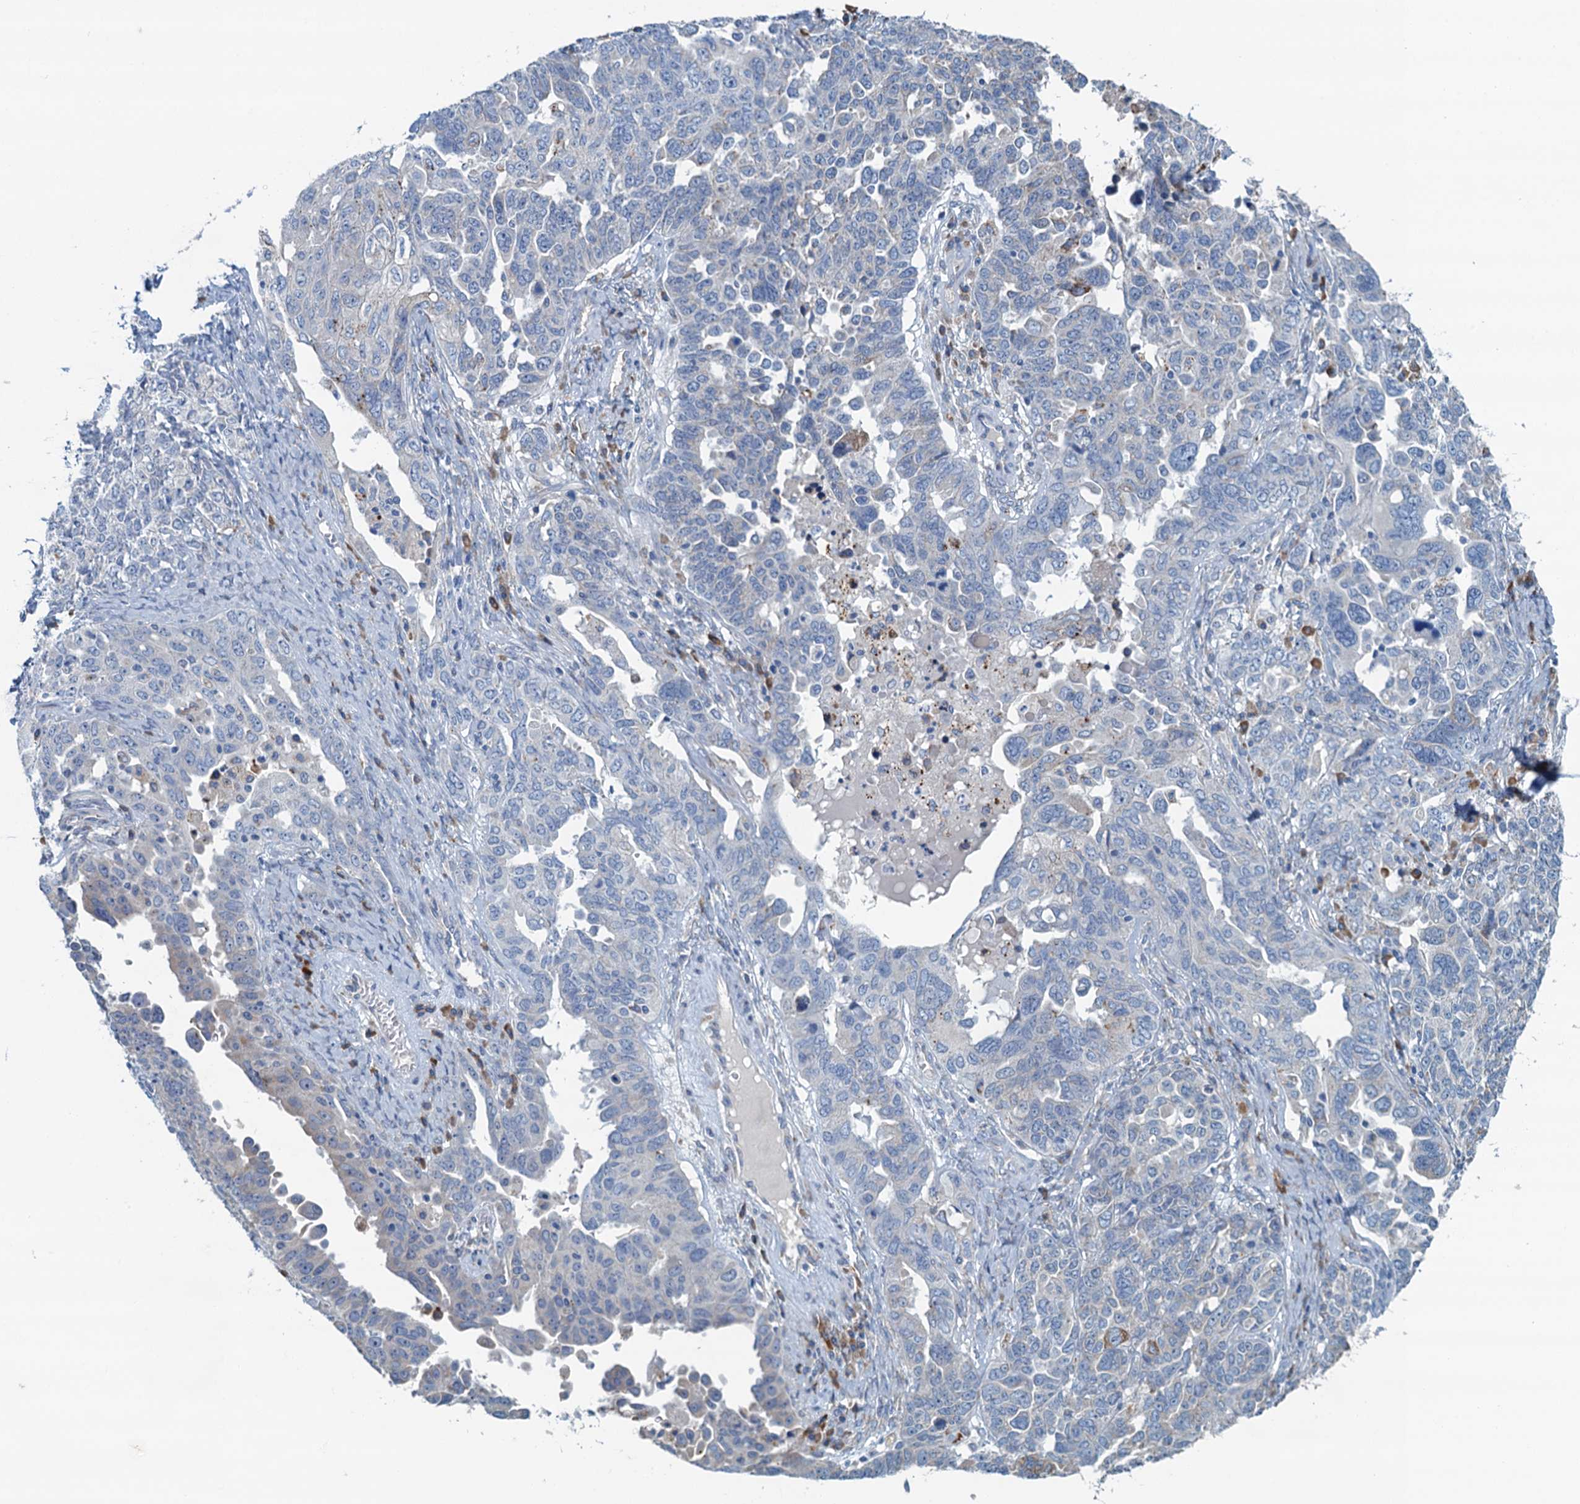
{"staining": {"intensity": "negative", "quantity": "none", "location": "none"}, "tissue": "ovarian cancer", "cell_type": "Tumor cells", "image_type": "cancer", "snomed": [{"axis": "morphology", "description": "Carcinoma, endometroid"}, {"axis": "topography", "description": "Ovary"}], "caption": "Immunohistochemistry (IHC) image of neoplastic tissue: human ovarian endometroid carcinoma stained with DAB (3,3'-diaminobenzidine) exhibits no significant protein staining in tumor cells.", "gene": "CBLIF", "patient": {"sex": "female", "age": 62}}